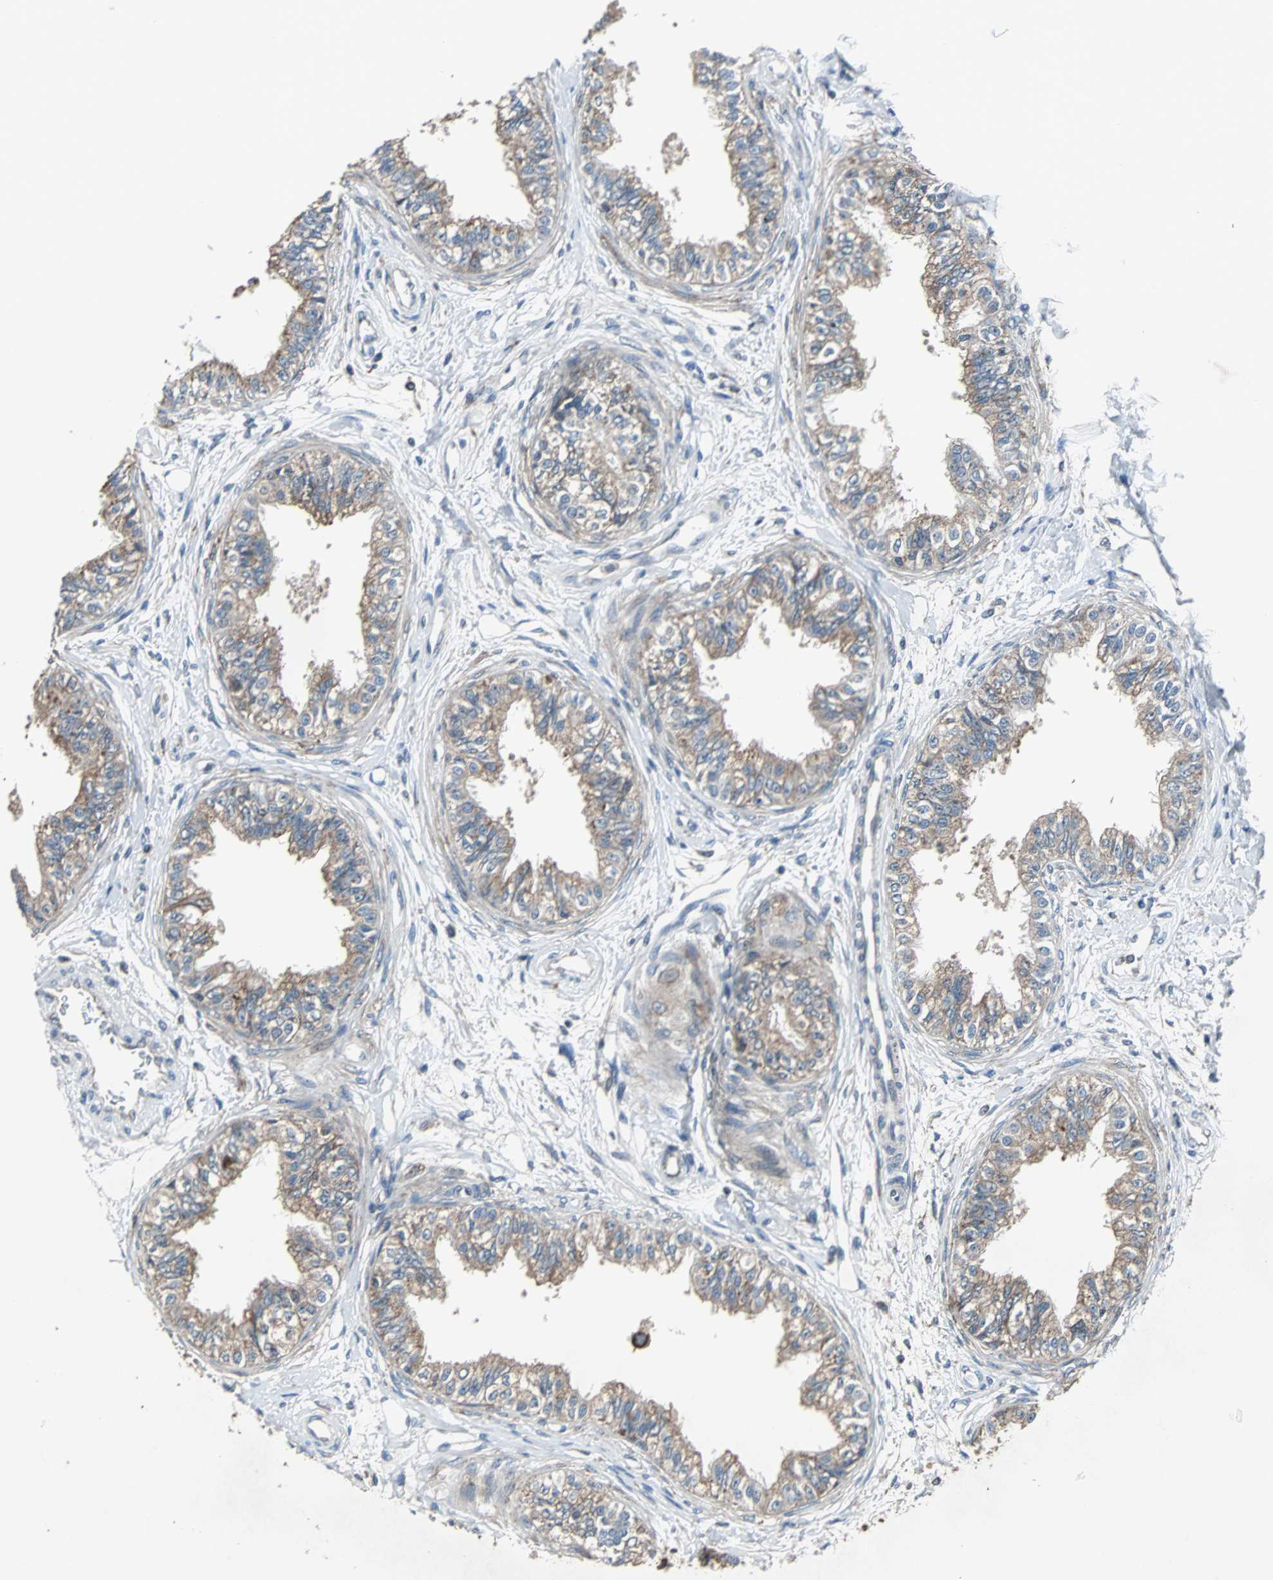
{"staining": {"intensity": "weak", "quantity": "25%-75%", "location": "cytoplasmic/membranous"}, "tissue": "epididymis", "cell_type": "Glandular cells", "image_type": "normal", "snomed": [{"axis": "morphology", "description": "Normal tissue, NOS"}, {"axis": "morphology", "description": "Adenocarcinoma, metastatic, NOS"}, {"axis": "topography", "description": "Testis"}, {"axis": "topography", "description": "Epididymis"}], "caption": "IHC micrograph of unremarkable epididymis stained for a protein (brown), which reveals low levels of weak cytoplasmic/membranous positivity in approximately 25%-75% of glandular cells.", "gene": "SOS1", "patient": {"sex": "male", "age": 26}}